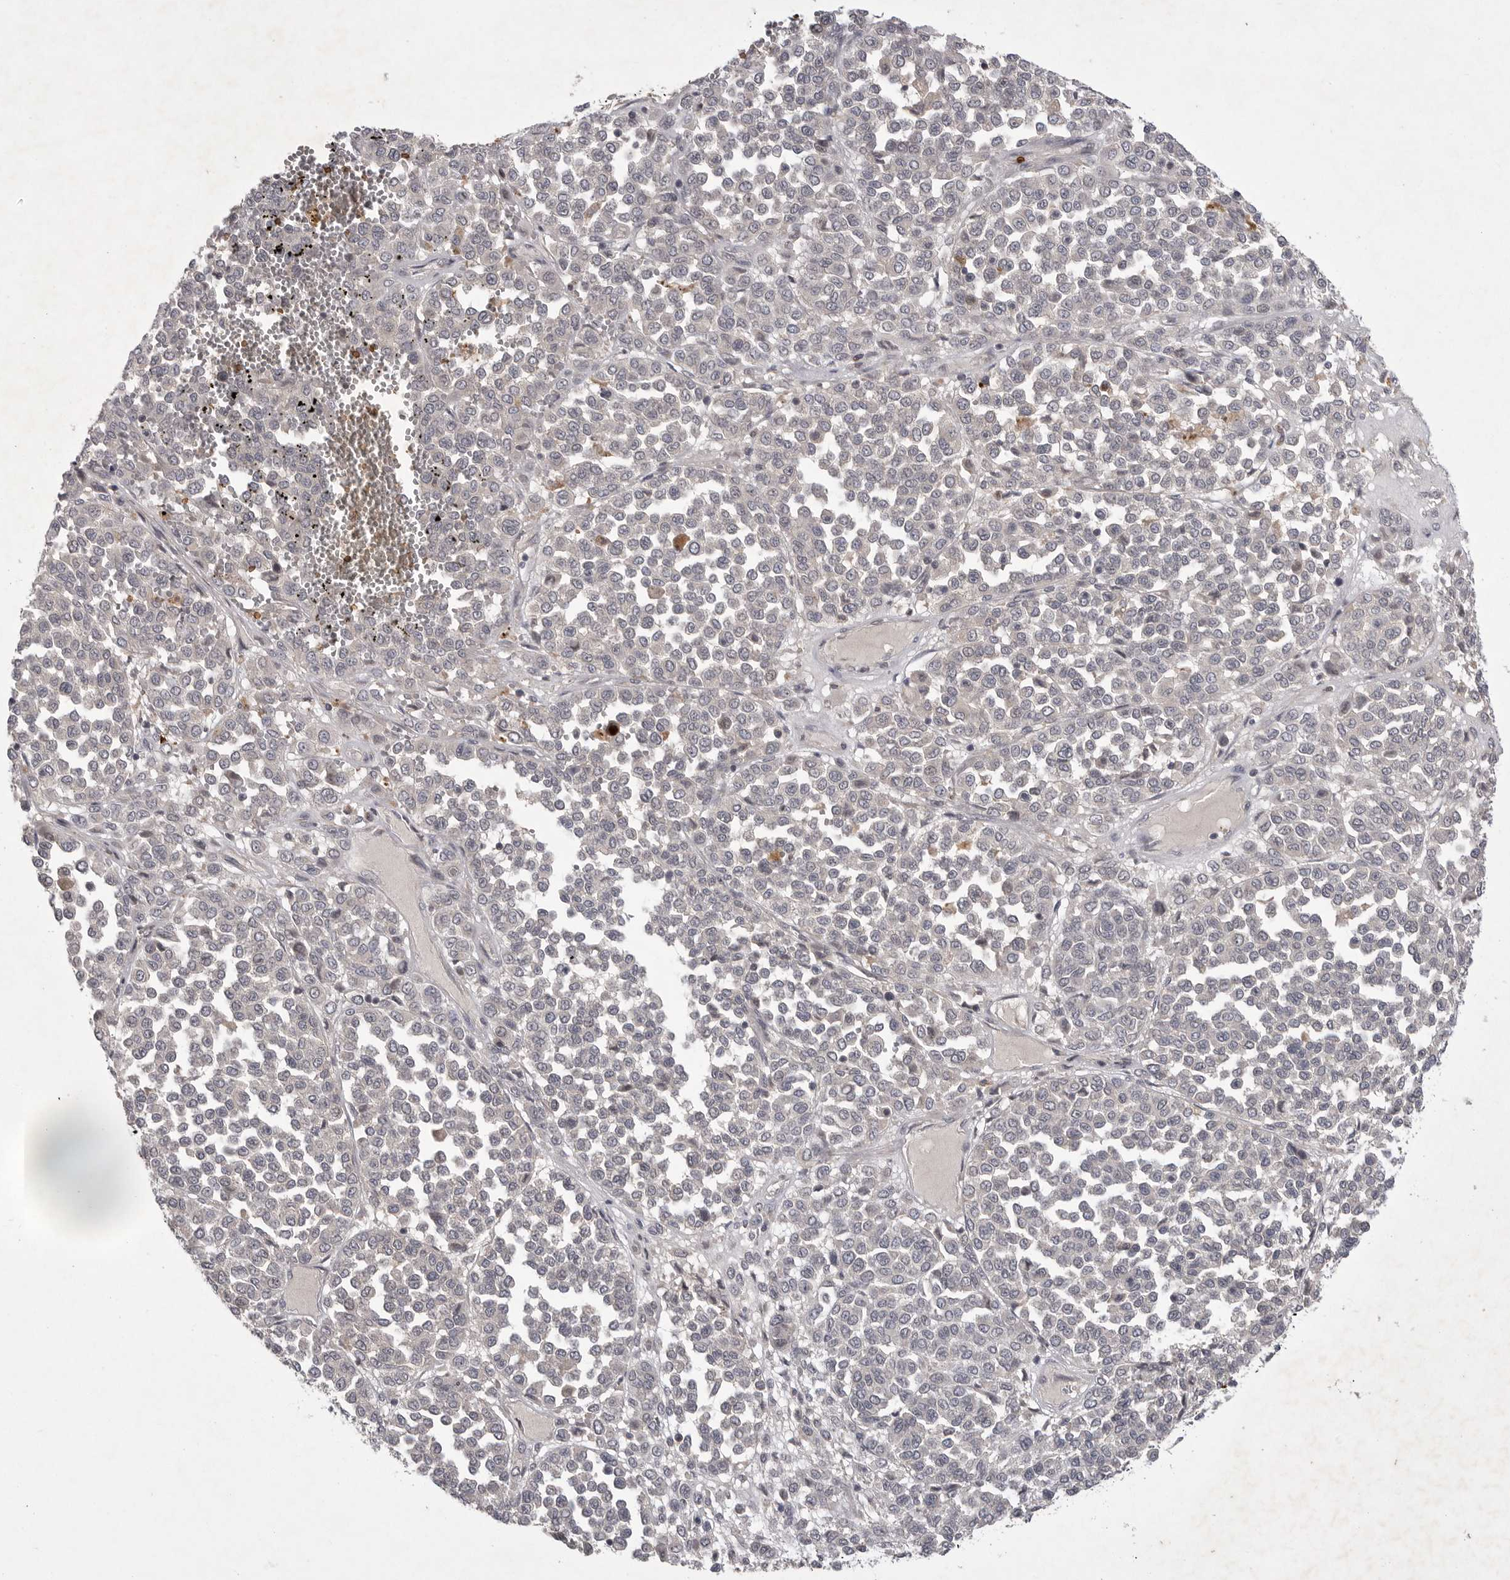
{"staining": {"intensity": "negative", "quantity": "none", "location": "none"}, "tissue": "melanoma", "cell_type": "Tumor cells", "image_type": "cancer", "snomed": [{"axis": "morphology", "description": "Malignant melanoma, Metastatic site"}, {"axis": "topography", "description": "Pancreas"}], "caption": "Immunohistochemistry histopathology image of human malignant melanoma (metastatic site) stained for a protein (brown), which reveals no staining in tumor cells.", "gene": "UBE3D", "patient": {"sex": "female", "age": 30}}